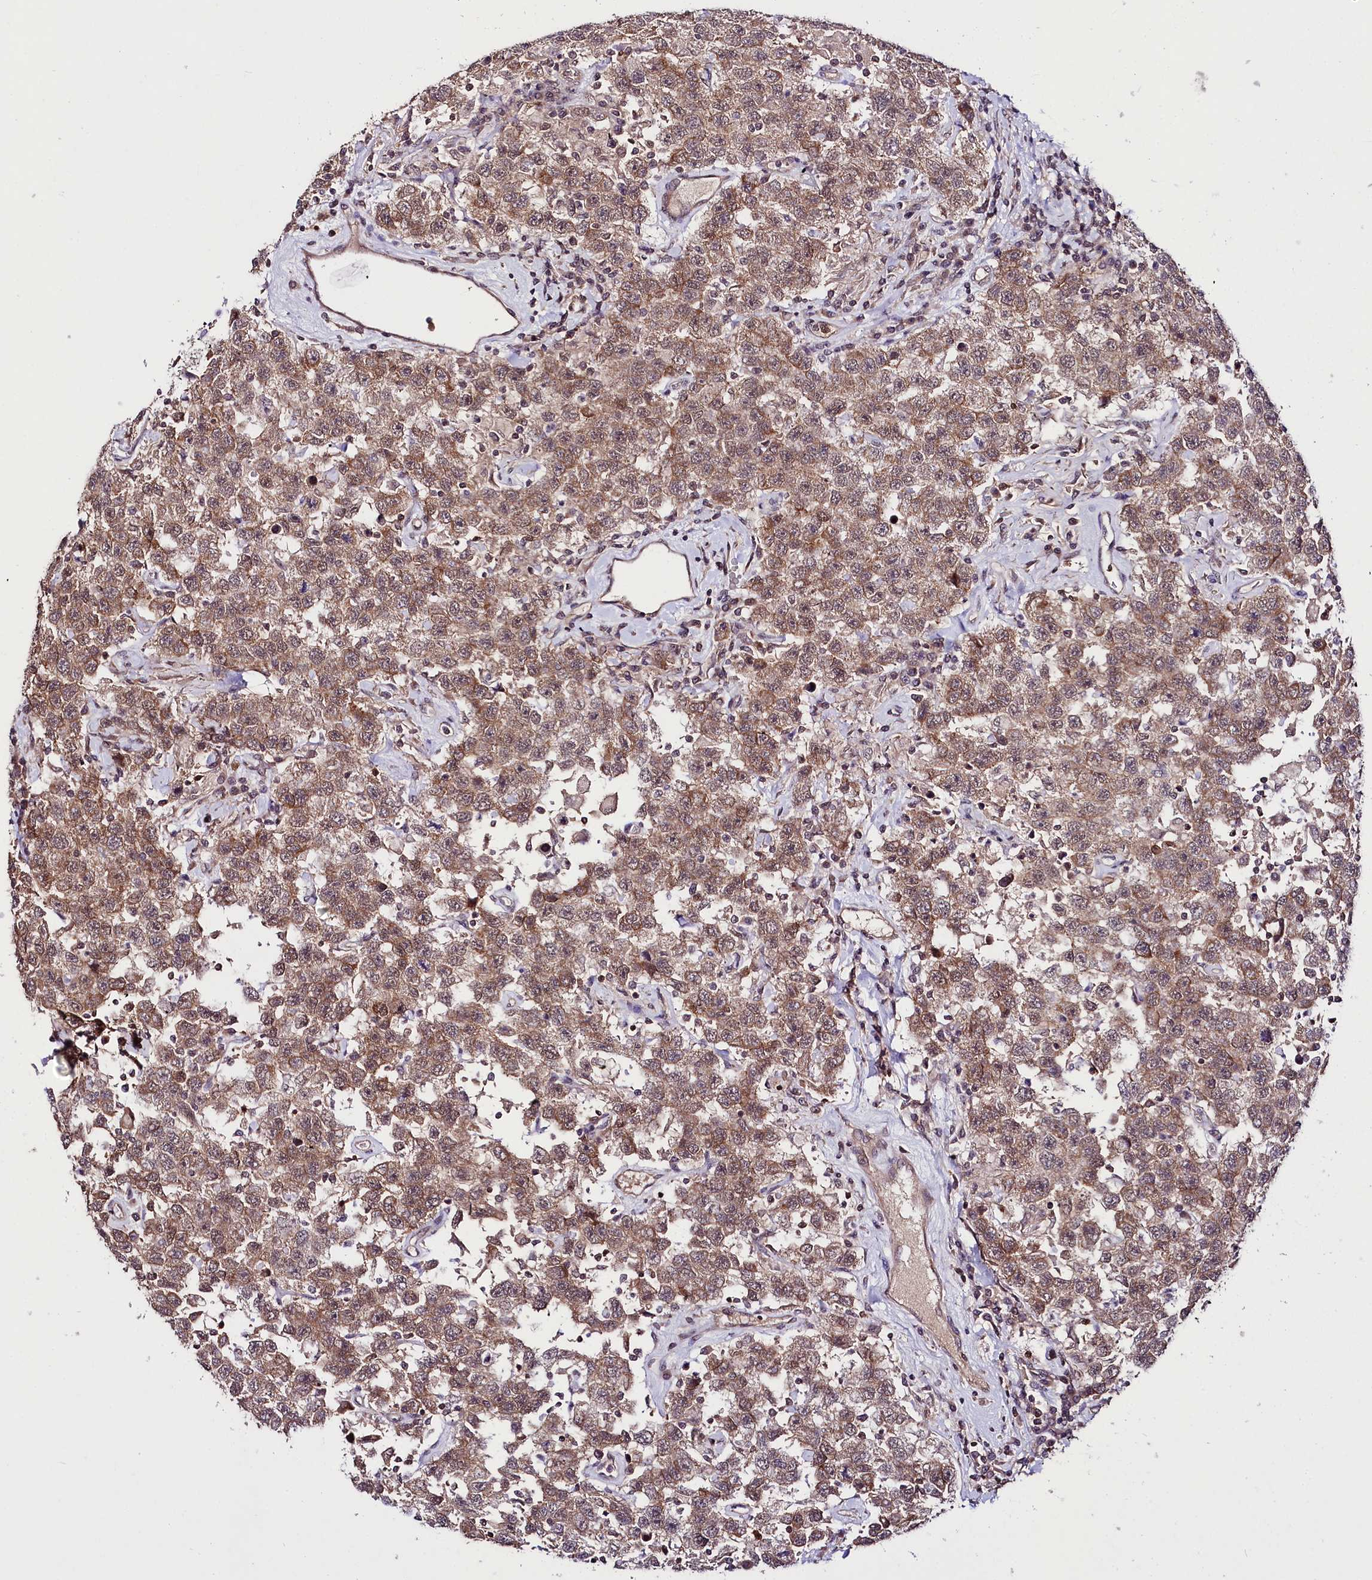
{"staining": {"intensity": "moderate", "quantity": ">75%", "location": "cytoplasmic/membranous,nuclear"}, "tissue": "testis cancer", "cell_type": "Tumor cells", "image_type": "cancer", "snomed": [{"axis": "morphology", "description": "Seminoma, NOS"}, {"axis": "topography", "description": "Testis"}], "caption": "High-magnification brightfield microscopy of testis seminoma stained with DAB (brown) and counterstained with hematoxylin (blue). tumor cells exhibit moderate cytoplasmic/membranous and nuclear staining is present in approximately>75% of cells.", "gene": "TAFAZZIN", "patient": {"sex": "male", "age": 41}}